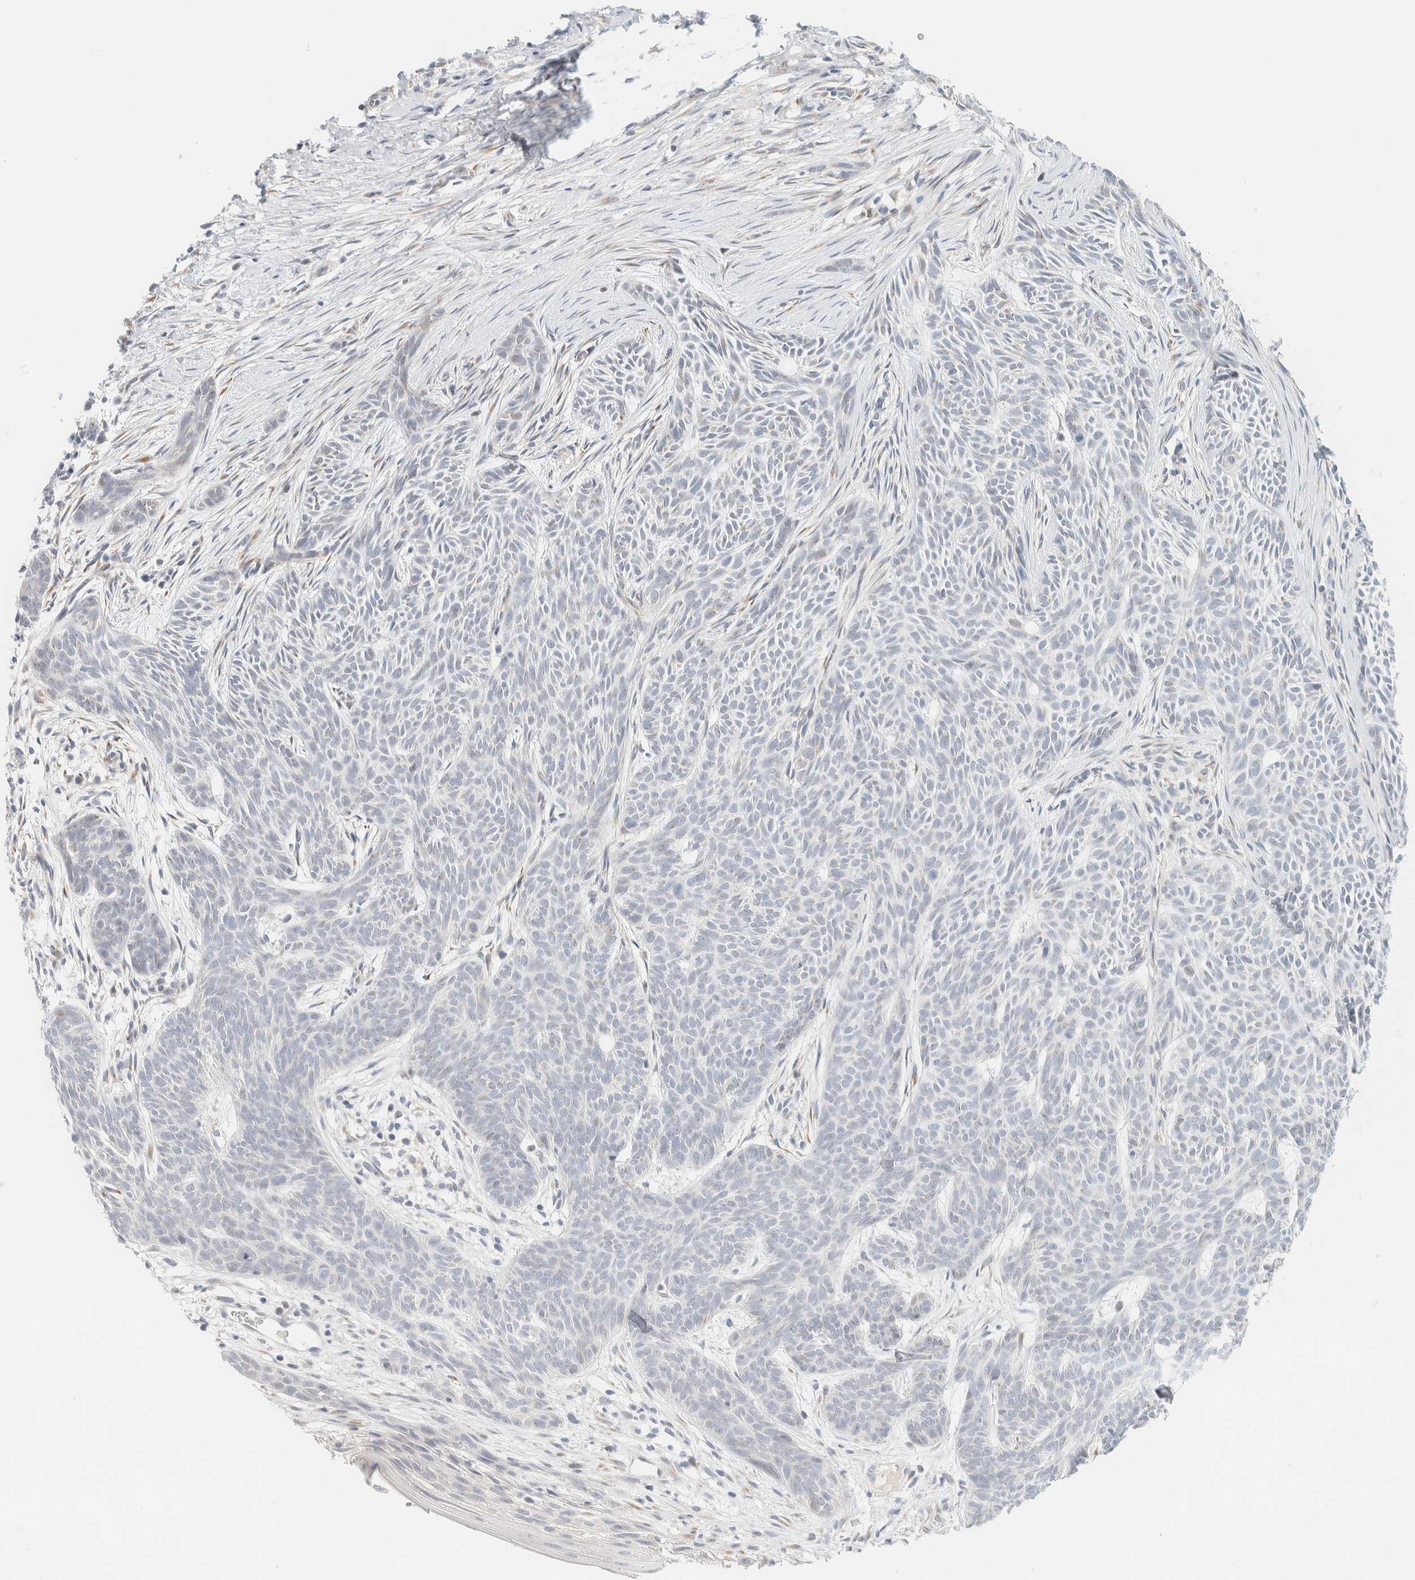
{"staining": {"intensity": "negative", "quantity": "none", "location": "none"}, "tissue": "skin cancer", "cell_type": "Tumor cells", "image_type": "cancer", "snomed": [{"axis": "morphology", "description": "Basal cell carcinoma"}, {"axis": "topography", "description": "Skin"}], "caption": "This image is of skin cancer (basal cell carcinoma) stained with immunohistochemistry to label a protein in brown with the nuclei are counter-stained blue. There is no positivity in tumor cells. (IHC, brightfield microscopy, high magnification).", "gene": "SPNS3", "patient": {"sex": "female", "age": 59}}